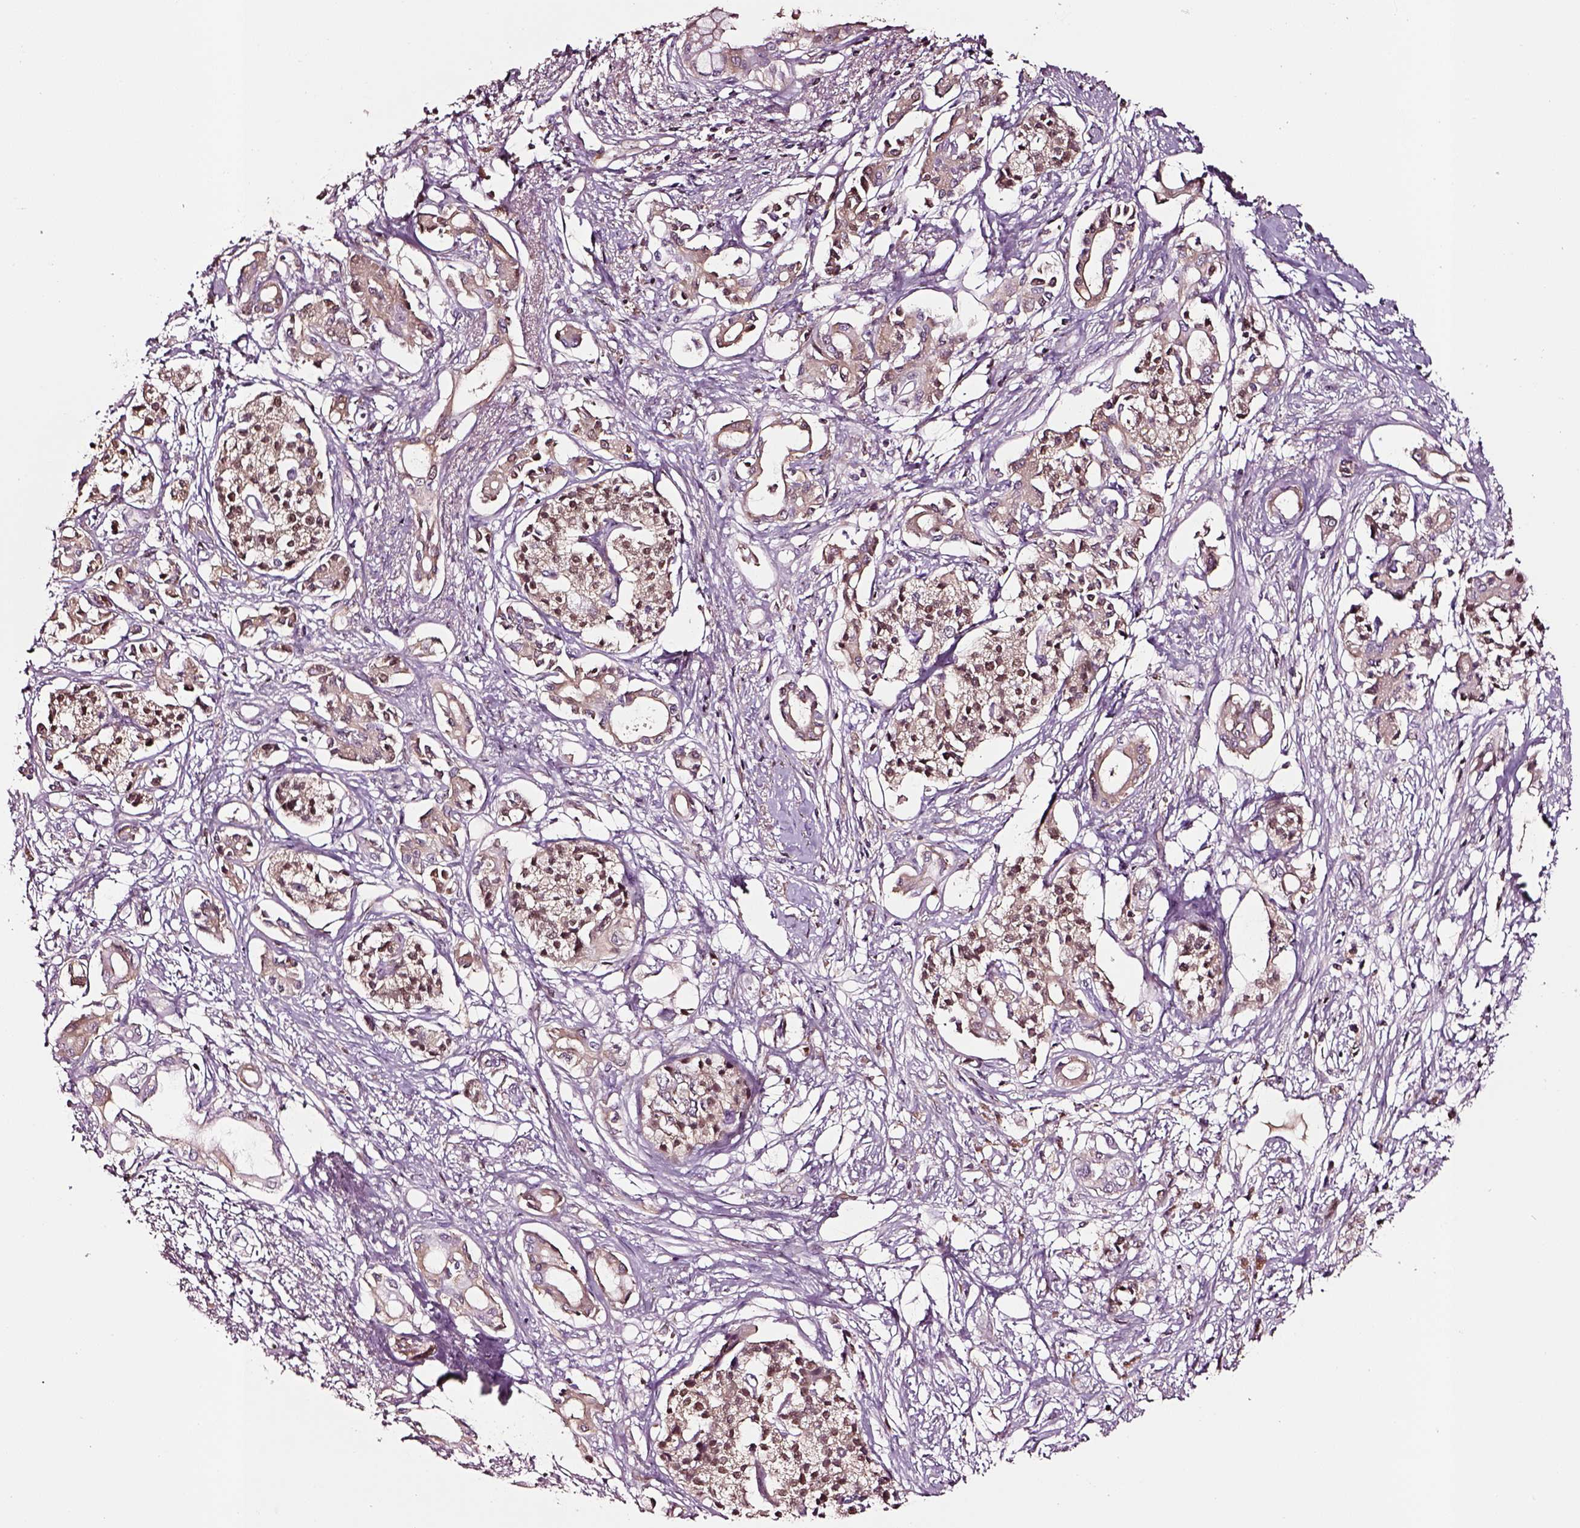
{"staining": {"intensity": "weak", "quantity": ">75%", "location": "cytoplasmic/membranous"}, "tissue": "pancreatic cancer", "cell_type": "Tumor cells", "image_type": "cancer", "snomed": [{"axis": "morphology", "description": "Adenocarcinoma, NOS"}, {"axis": "topography", "description": "Pancreas"}], "caption": "Immunohistochemical staining of adenocarcinoma (pancreatic) exhibits low levels of weak cytoplasmic/membranous expression in approximately >75% of tumor cells.", "gene": "TF", "patient": {"sex": "female", "age": 63}}